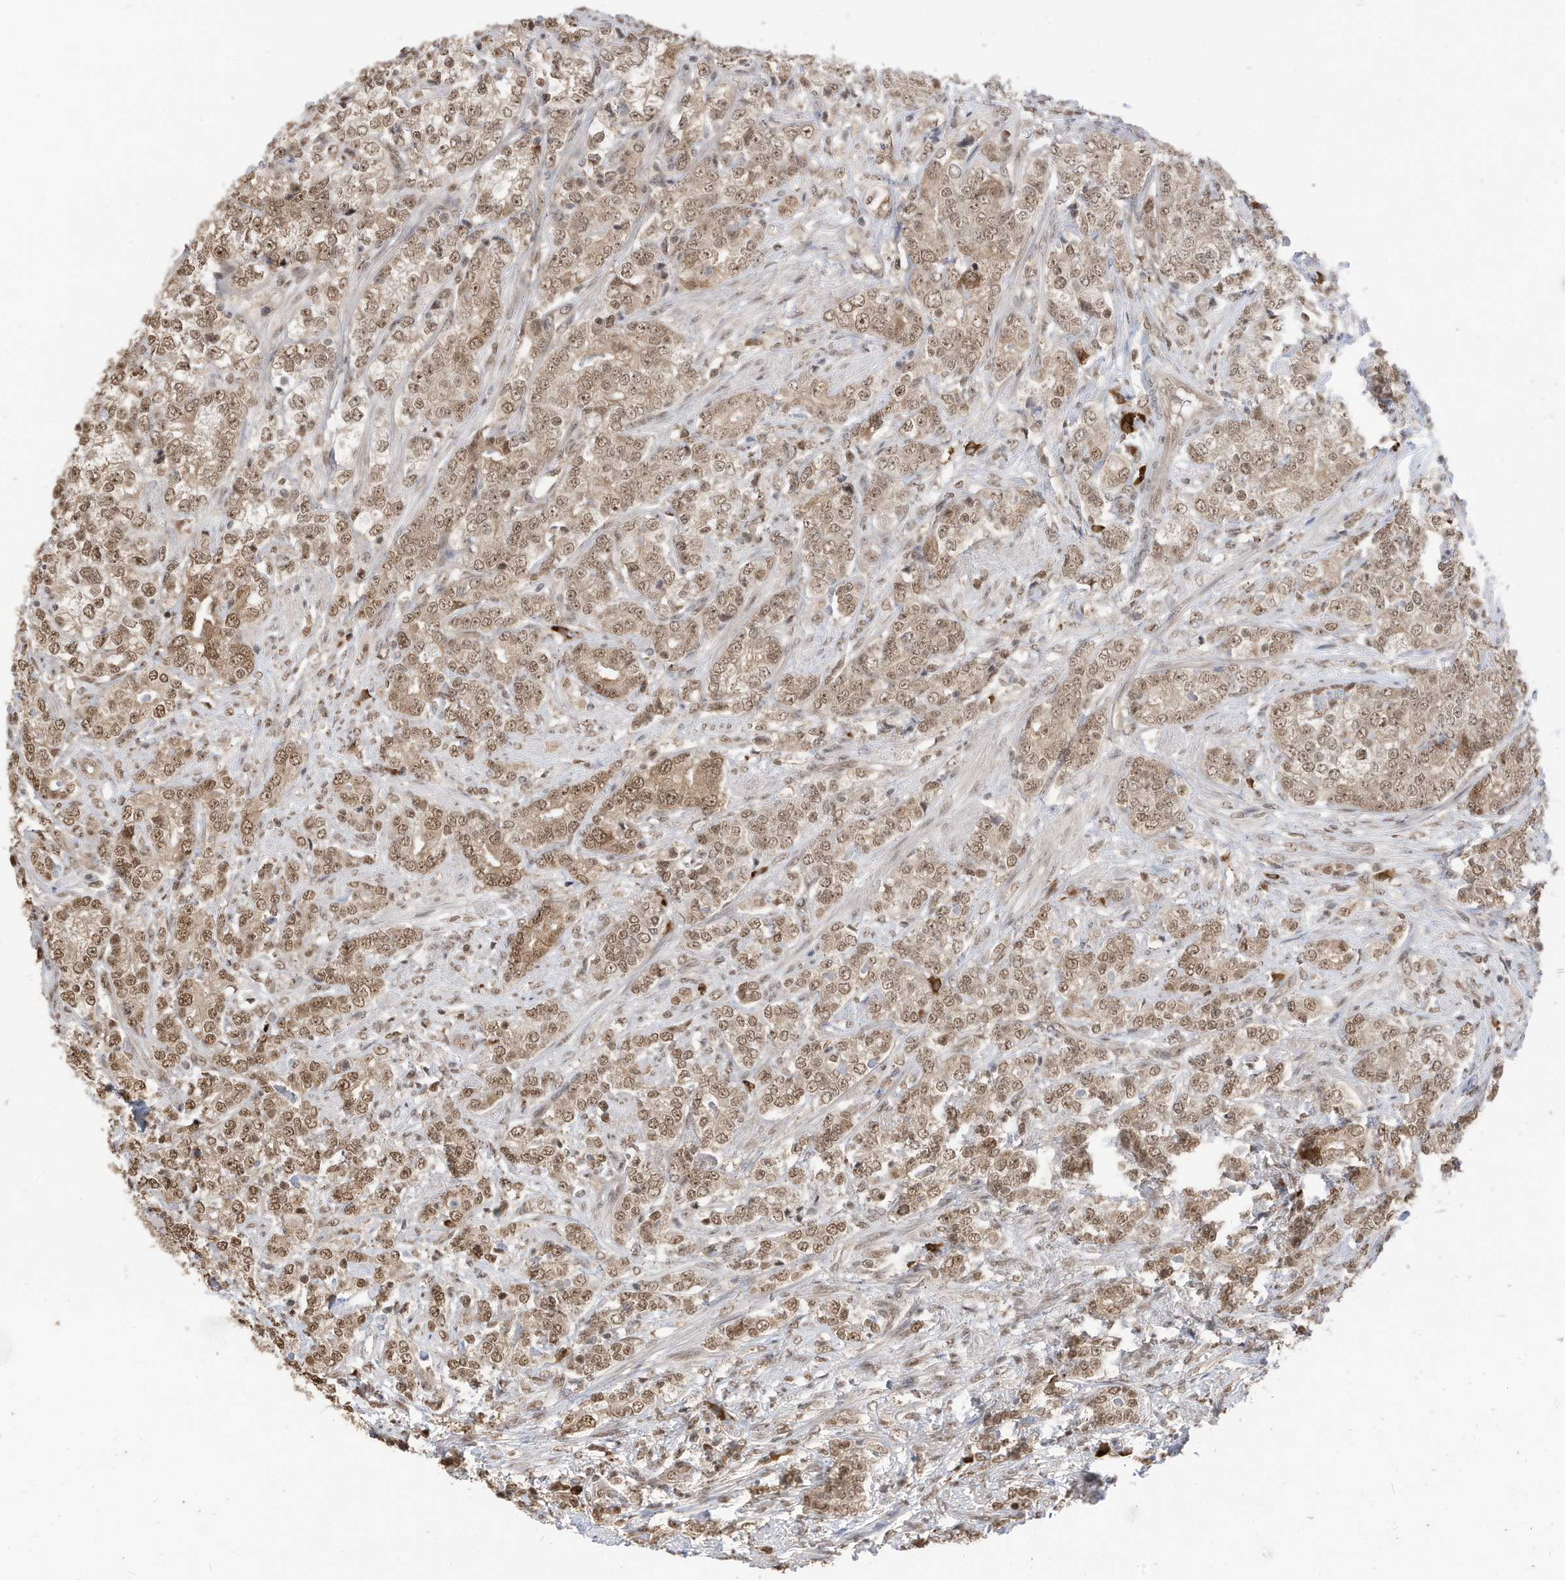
{"staining": {"intensity": "weak", "quantity": ">75%", "location": "cytoplasmic/membranous,nuclear"}, "tissue": "prostate cancer", "cell_type": "Tumor cells", "image_type": "cancer", "snomed": [{"axis": "morphology", "description": "Adenocarcinoma, High grade"}, {"axis": "topography", "description": "Prostate"}], "caption": "High-grade adenocarcinoma (prostate) stained for a protein demonstrates weak cytoplasmic/membranous and nuclear positivity in tumor cells.", "gene": "ZNF195", "patient": {"sex": "male", "age": 69}}